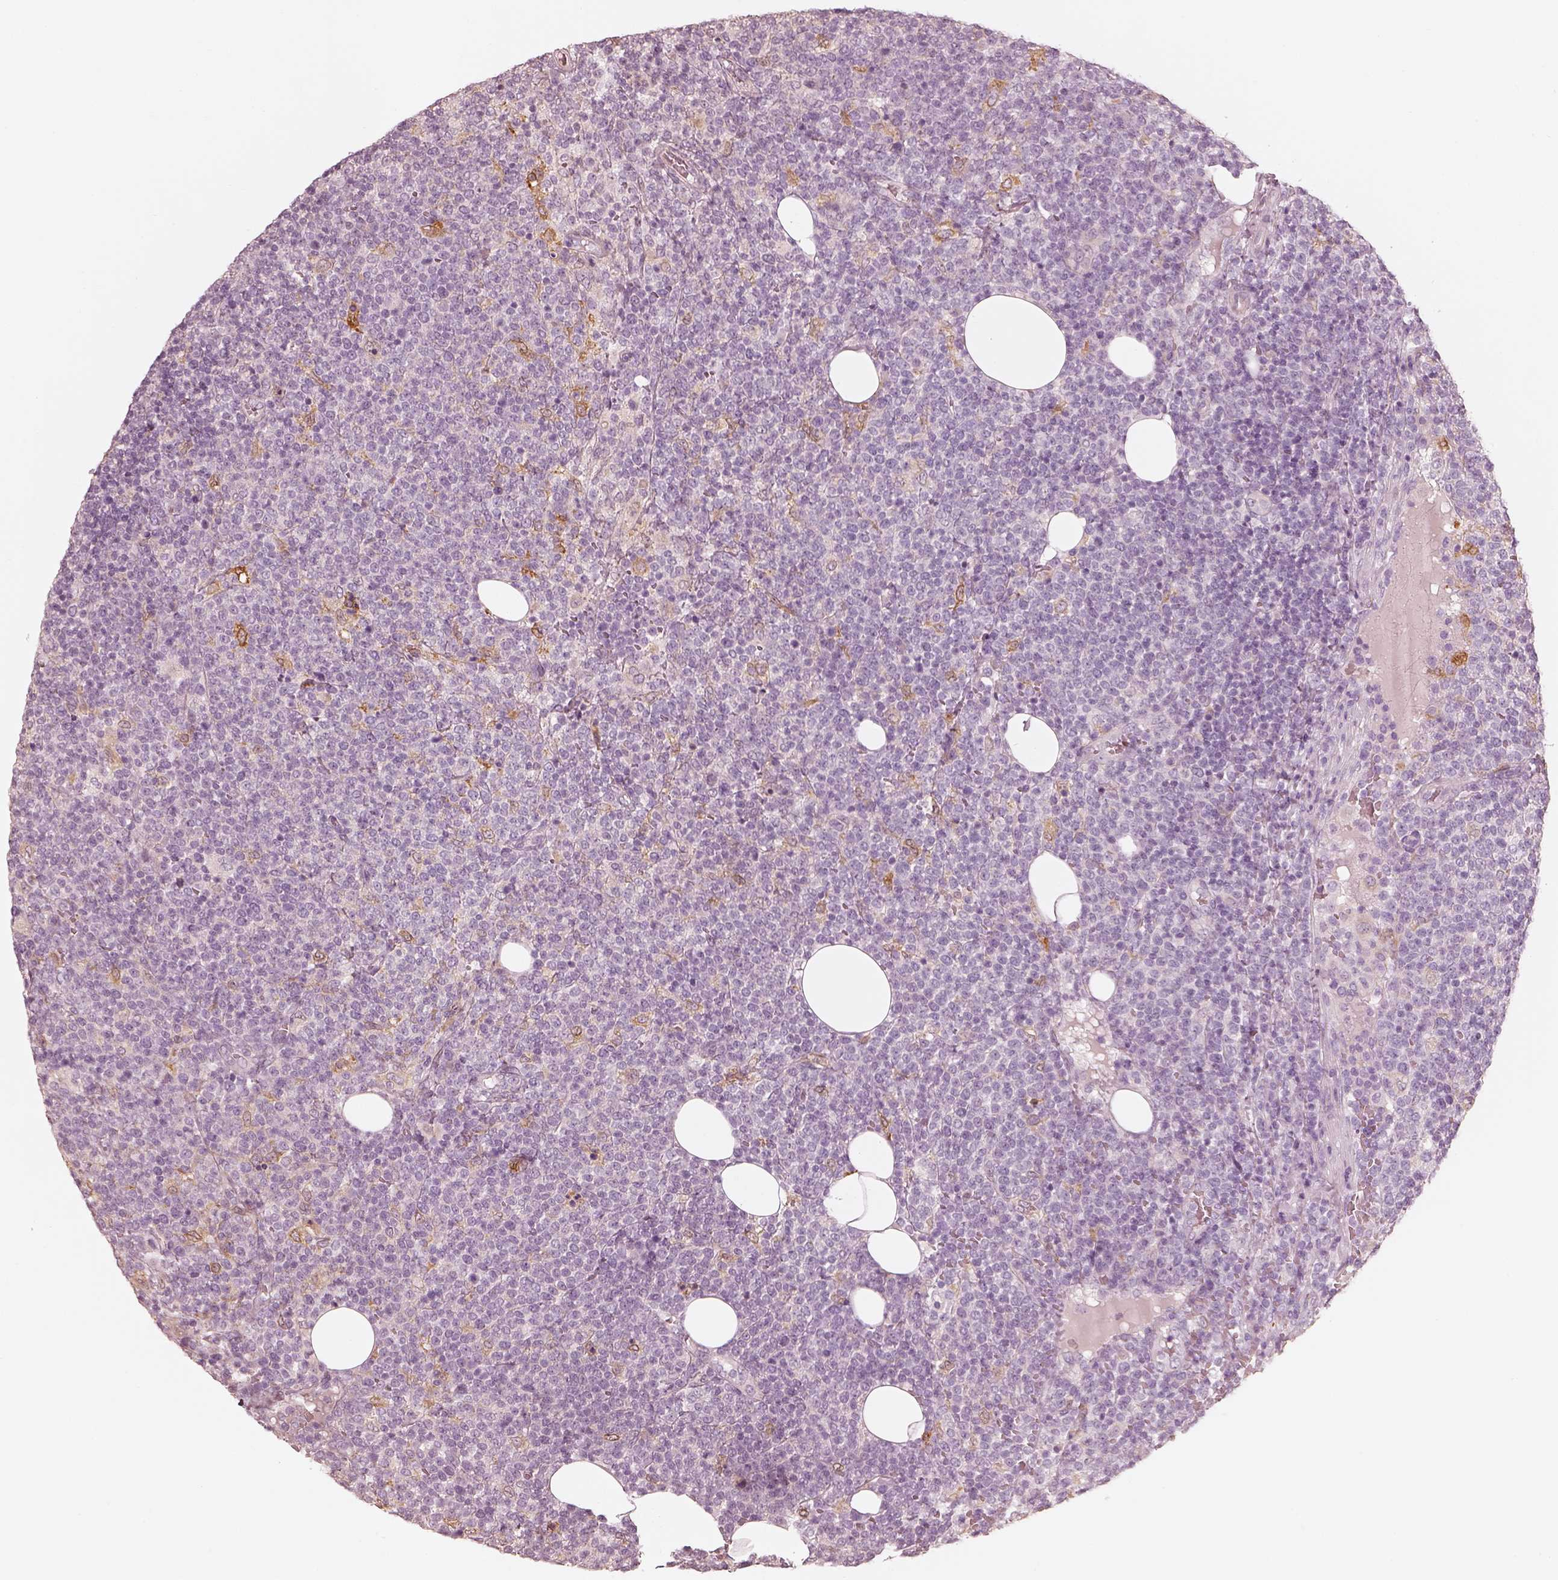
{"staining": {"intensity": "negative", "quantity": "none", "location": "none"}, "tissue": "lymphoma", "cell_type": "Tumor cells", "image_type": "cancer", "snomed": [{"axis": "morphology", "description": "Malignant lymphoma, non-Hodgkin's type, High grade"}, {"axis": "topography", "description": "Lymph node"}], "caption": "Immunohistochemical staining of high-grade malignant lymphoma, non-Hodgkin's type exhibits no significant positivity in tumor cells.", "gene": "WLS", "patient": {"sex": "male", "age": 61}}